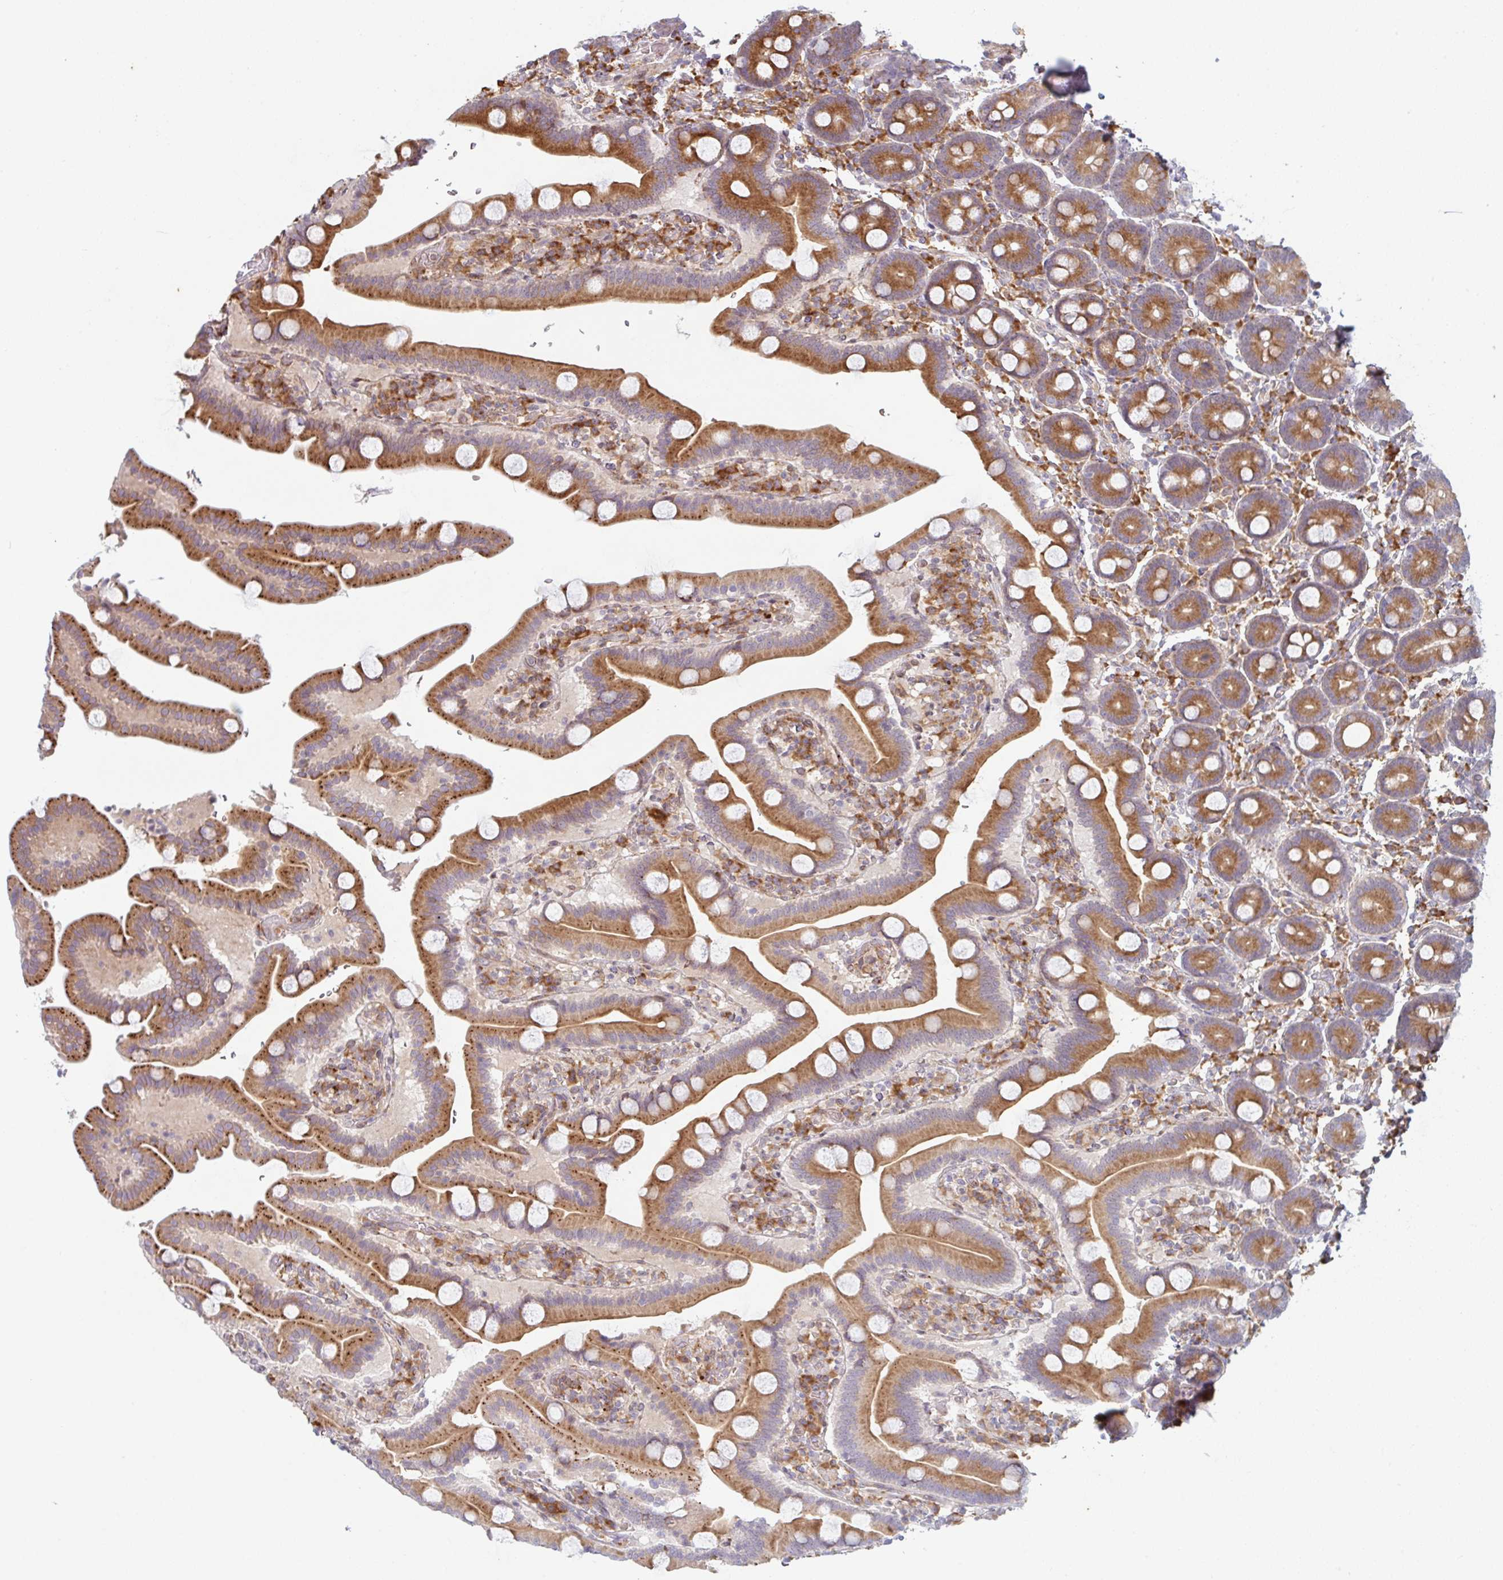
{"staining": {"intensity": "strong", "quantity": ">75%", "location": "cytoplasmic/membranous"}, "tissue": "duodenum", "cell_type": "Glandular cells", "image_type": "normal", "snomed": [{"axis": "morphology", "description": "Normal tissue, NOS"}, {"axis": "topography", "description": "Duodenum"}], "caption": "This image exhibits immunohistochemistry (IHC) staining of benign duodenum, with high strong cytoplasmic/membranous staining in approximately >75% of glandular cells.", "gene": "RIT1", "patient": {"sex": "male", "age": 55}}